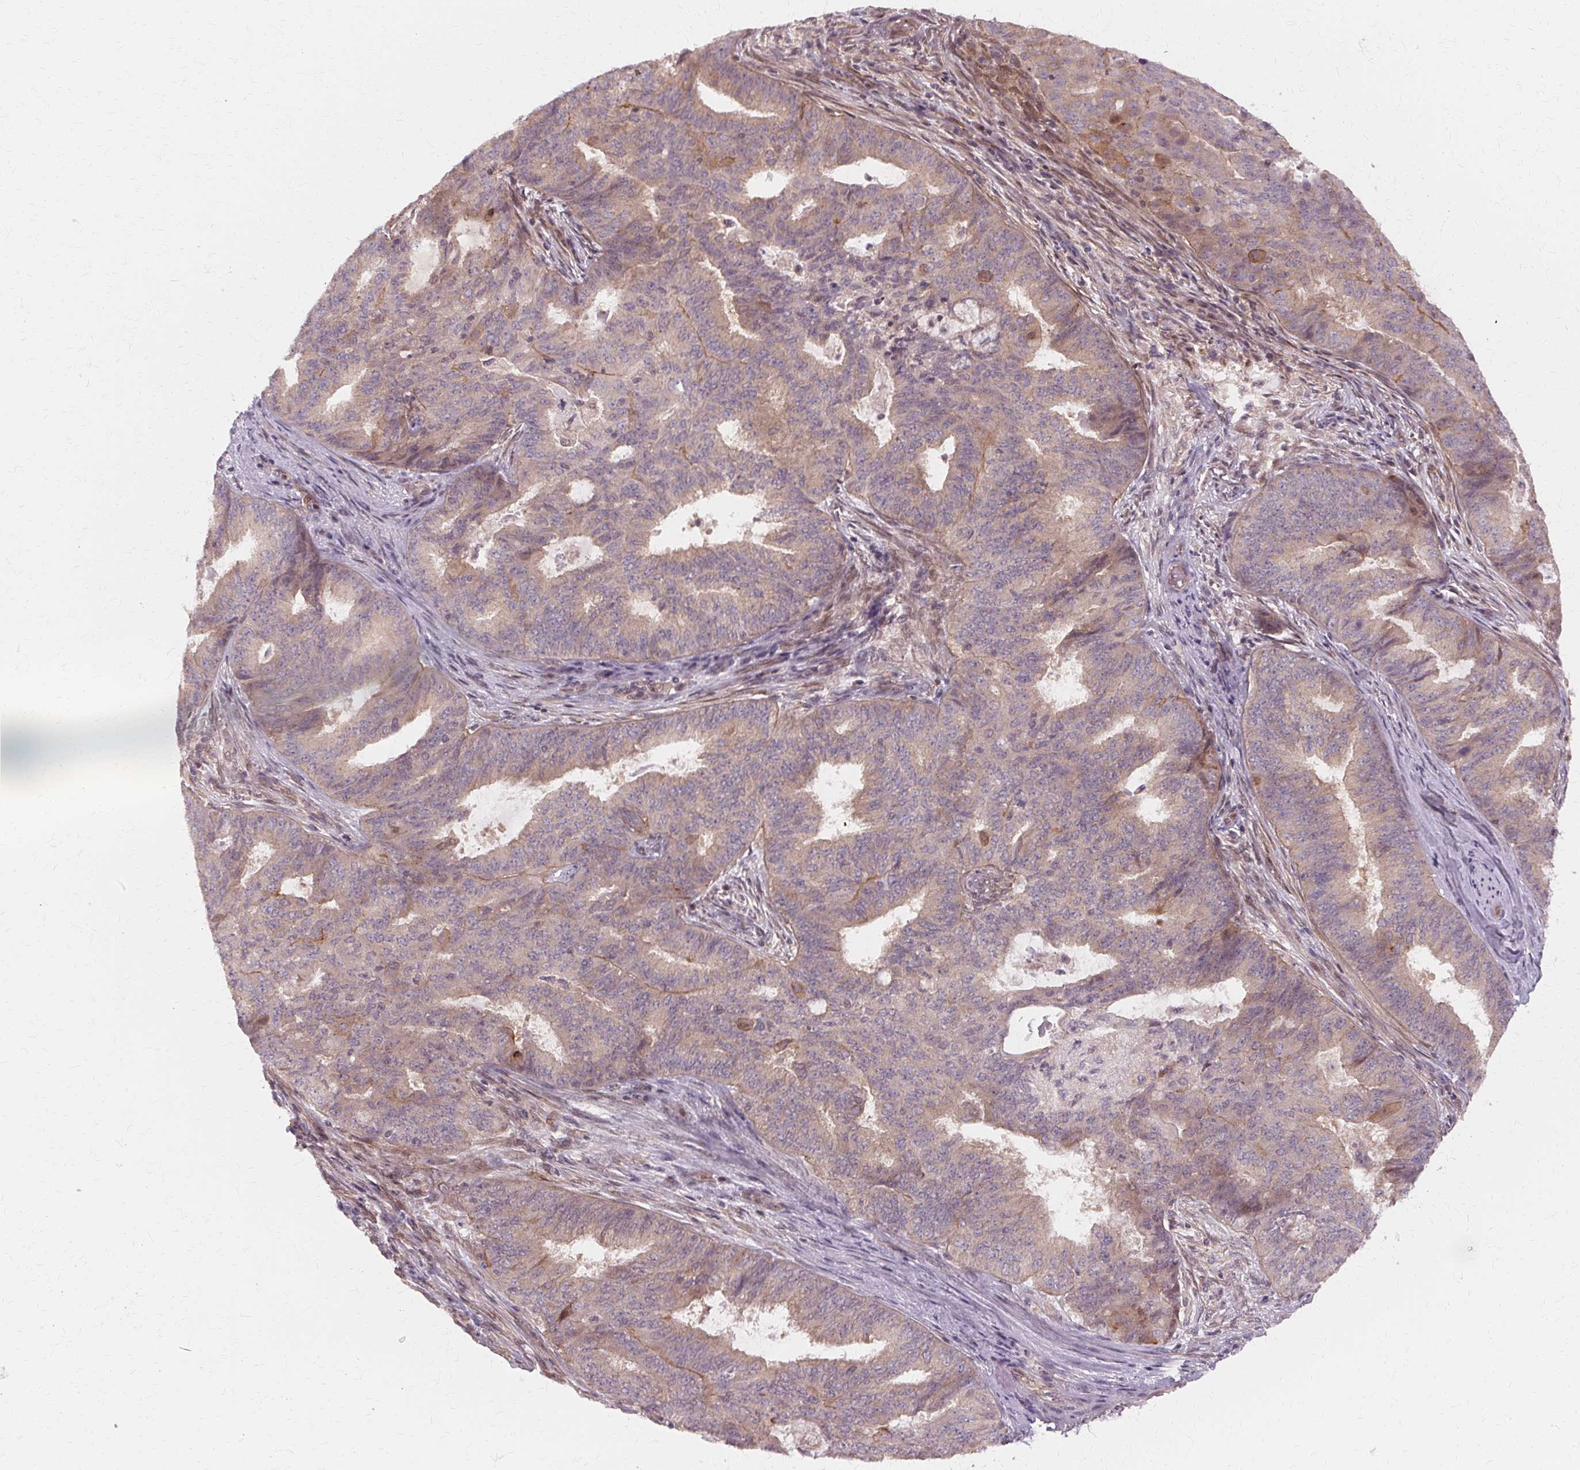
{"staining": {"intensity": "weak", "quantity": "25%-75%", "location": "cytoplasmic/membranous"}, "tissue": "endometrial cancer", "cell_type": "Tumor cells", "image_type": "cancer", "snomed": [{"axis": "morphology", "description": "Adenocarcinoma, NOS"}, {"axis": "topography", "description": "Endometrium"}], "caption": "Adenocarcinoma (endometrial) stained with a protein marker shows weak staining in tumor cells.", "gene": "USP8", "patient": {"sex": "female", "age": 62}}